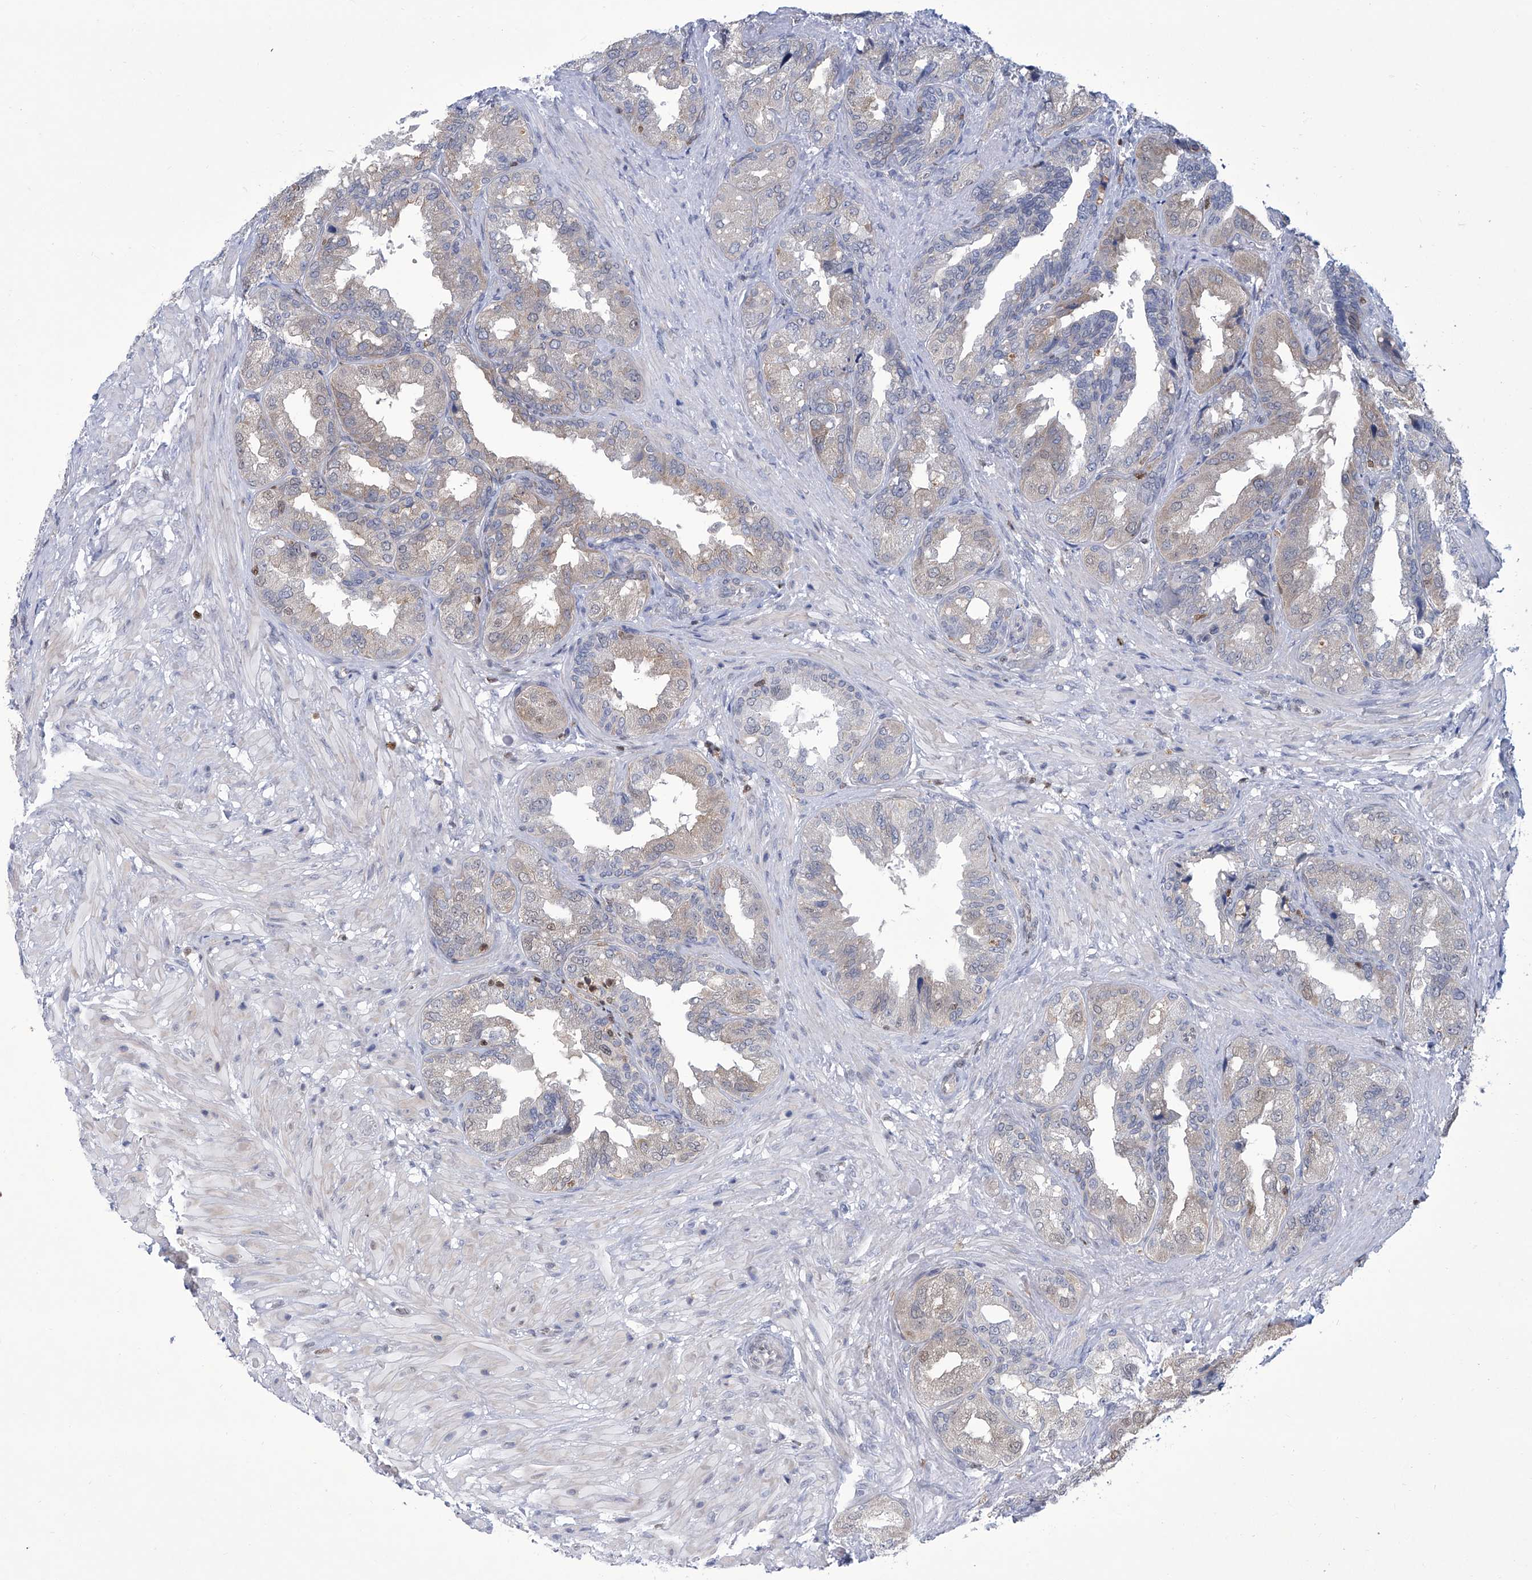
{"staining": {"intensity": "negative", "quantity": "none", "location": "none"}, "tissue": "seminal vesicle", "cell_type": "Glandular cells", "image_type": "normal", "snomed": [{"axis": "morphology", "description": "Normal tissue, NOS"}, {"axis": "topography", "description": "Seminal veicle"}, {"axis": "topography", "description": "Peripheral nerve tissue"}], "caption": "Immunohistochemistry (IHC) micrograph of normal human seminal vesicle stained for a protein (brown), which shows no staining in glandular cells.", "gene": "SREBF2", "patient": {"sex": "male", "age": 63}}